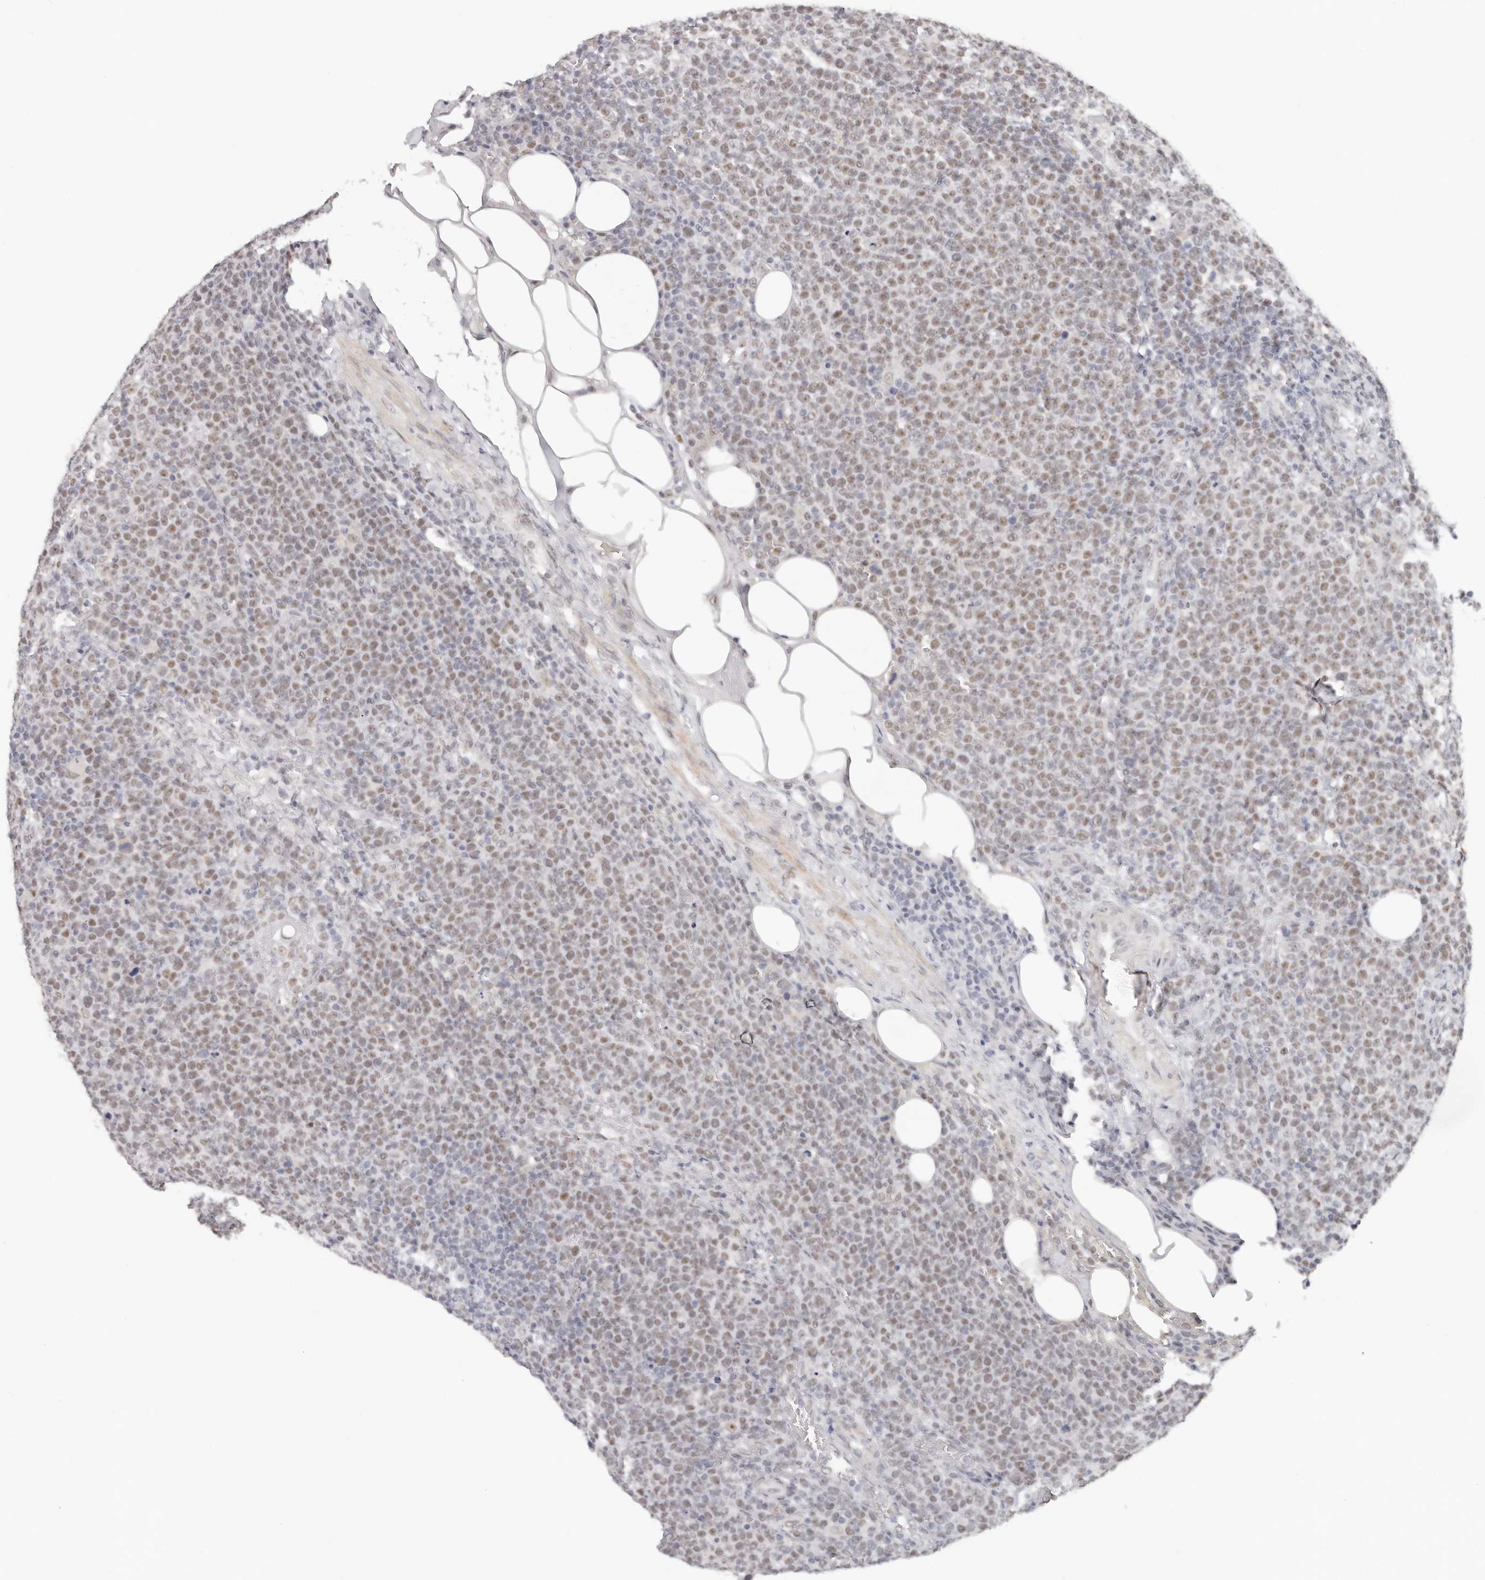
{"staining": {"intensity": "weak", "quantity": ">75%", "location": "nuclear"}, "tissue": "lymphoma", "cell_type": "Tumor cells", "image_type": "cancer", "snomed": [{"axis": "morphology", "description": "Malignant lymphoma, non-Hodgkin's type, High grade"}, {"axis": "topography", "description": "Lymph node"}], "caption": "Protein expression analysis of human lymphoma reveals weak nuclear staining in about >75% of tumor cells.", "gene": "LARP7", "patient": {"sex": "male", "age": 61}}